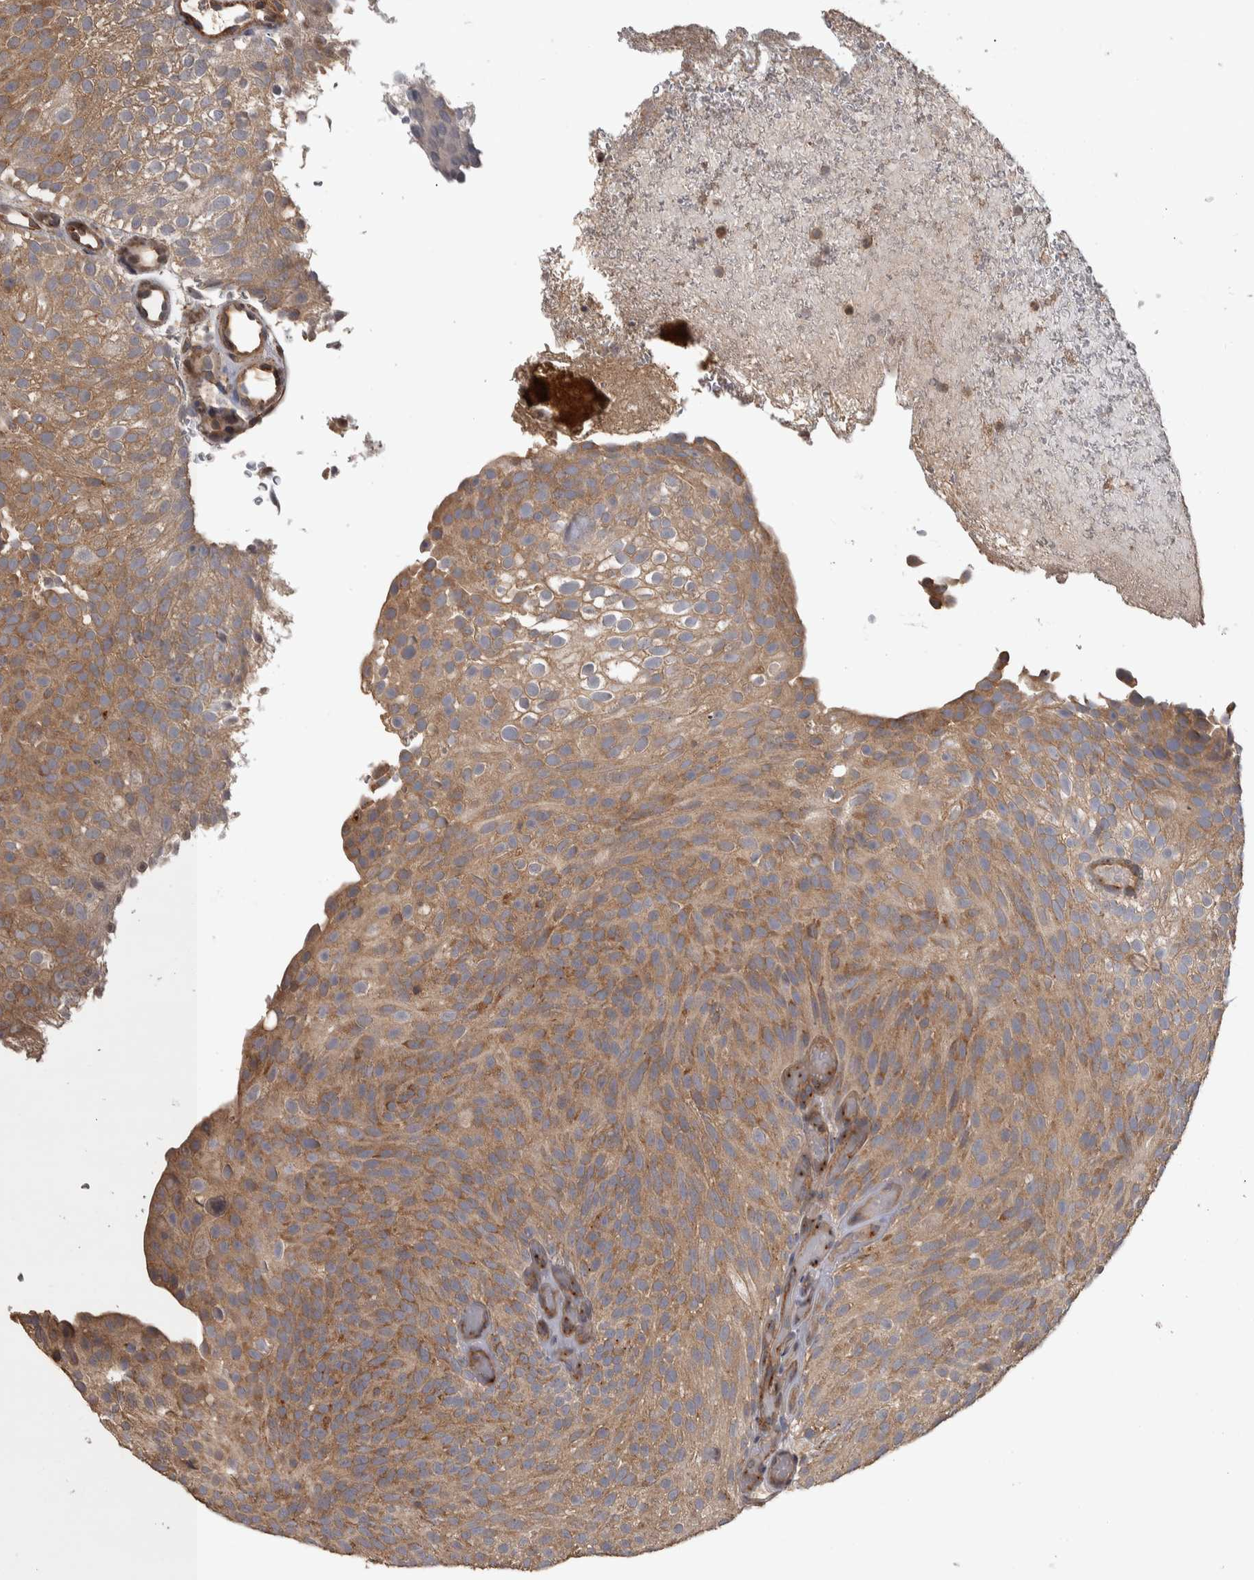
{"staining": {"intensity": "moderate", "quantity": ">75%", "location": "cytoplasmic/membranous"}, "tissue": "urothelial cancer", "cell_type": "Tumor cells", "image_type": "cancer", "snomed": [{"axis": "morphology", "description": "Urothelial carcinoma, Low grade"}, {"axis": "topography", "description": "Urinary bladder"}], "caption": "This histopathology image shows immunohistochemistry staining of urothelial cancer, with medium moderate cytoplasmic/membranous expression in approximately >75% of tumor cells.", "gene": "IFRD1", "patient": {"sex": "male", "age": 78}}